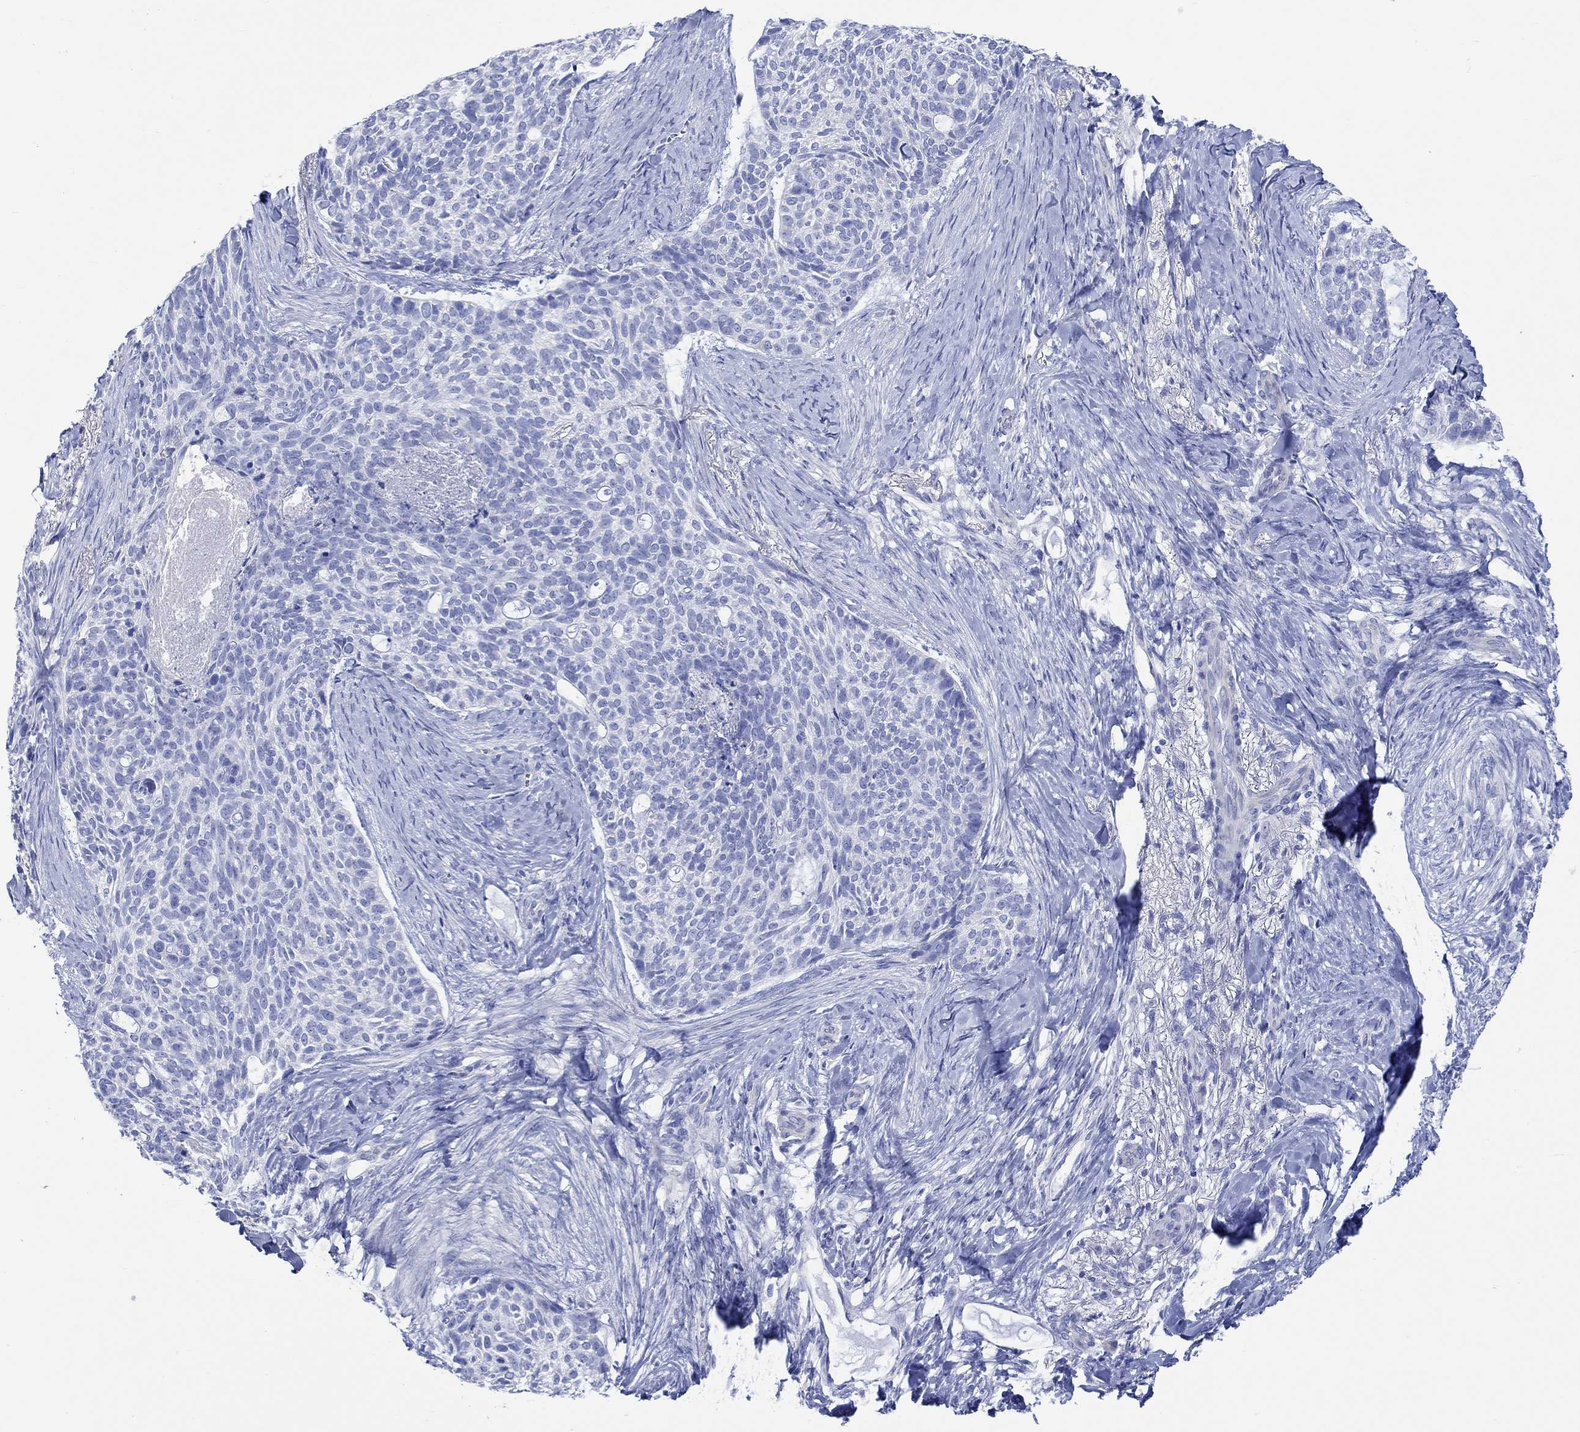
{"staining": {"intensity": "negative", "quantity": "none", "location": "none"}, "tissue": "skin cancer", "cell_type": "Tumor cells", "image_type": "cancer", "snomed": [{"axis": "morphology", "description": "Basal cell carcinoma"}, {"axis": "topography", "description": "Skin"}], "caption": "High power microscopy histopathology image of an immunohistochemistry (IHC) histopathology image of skin cancer, revealing no significant expression in tumor cells.", "gene": "CPLX2", "patient": {"sex": "female", "age": 69}}